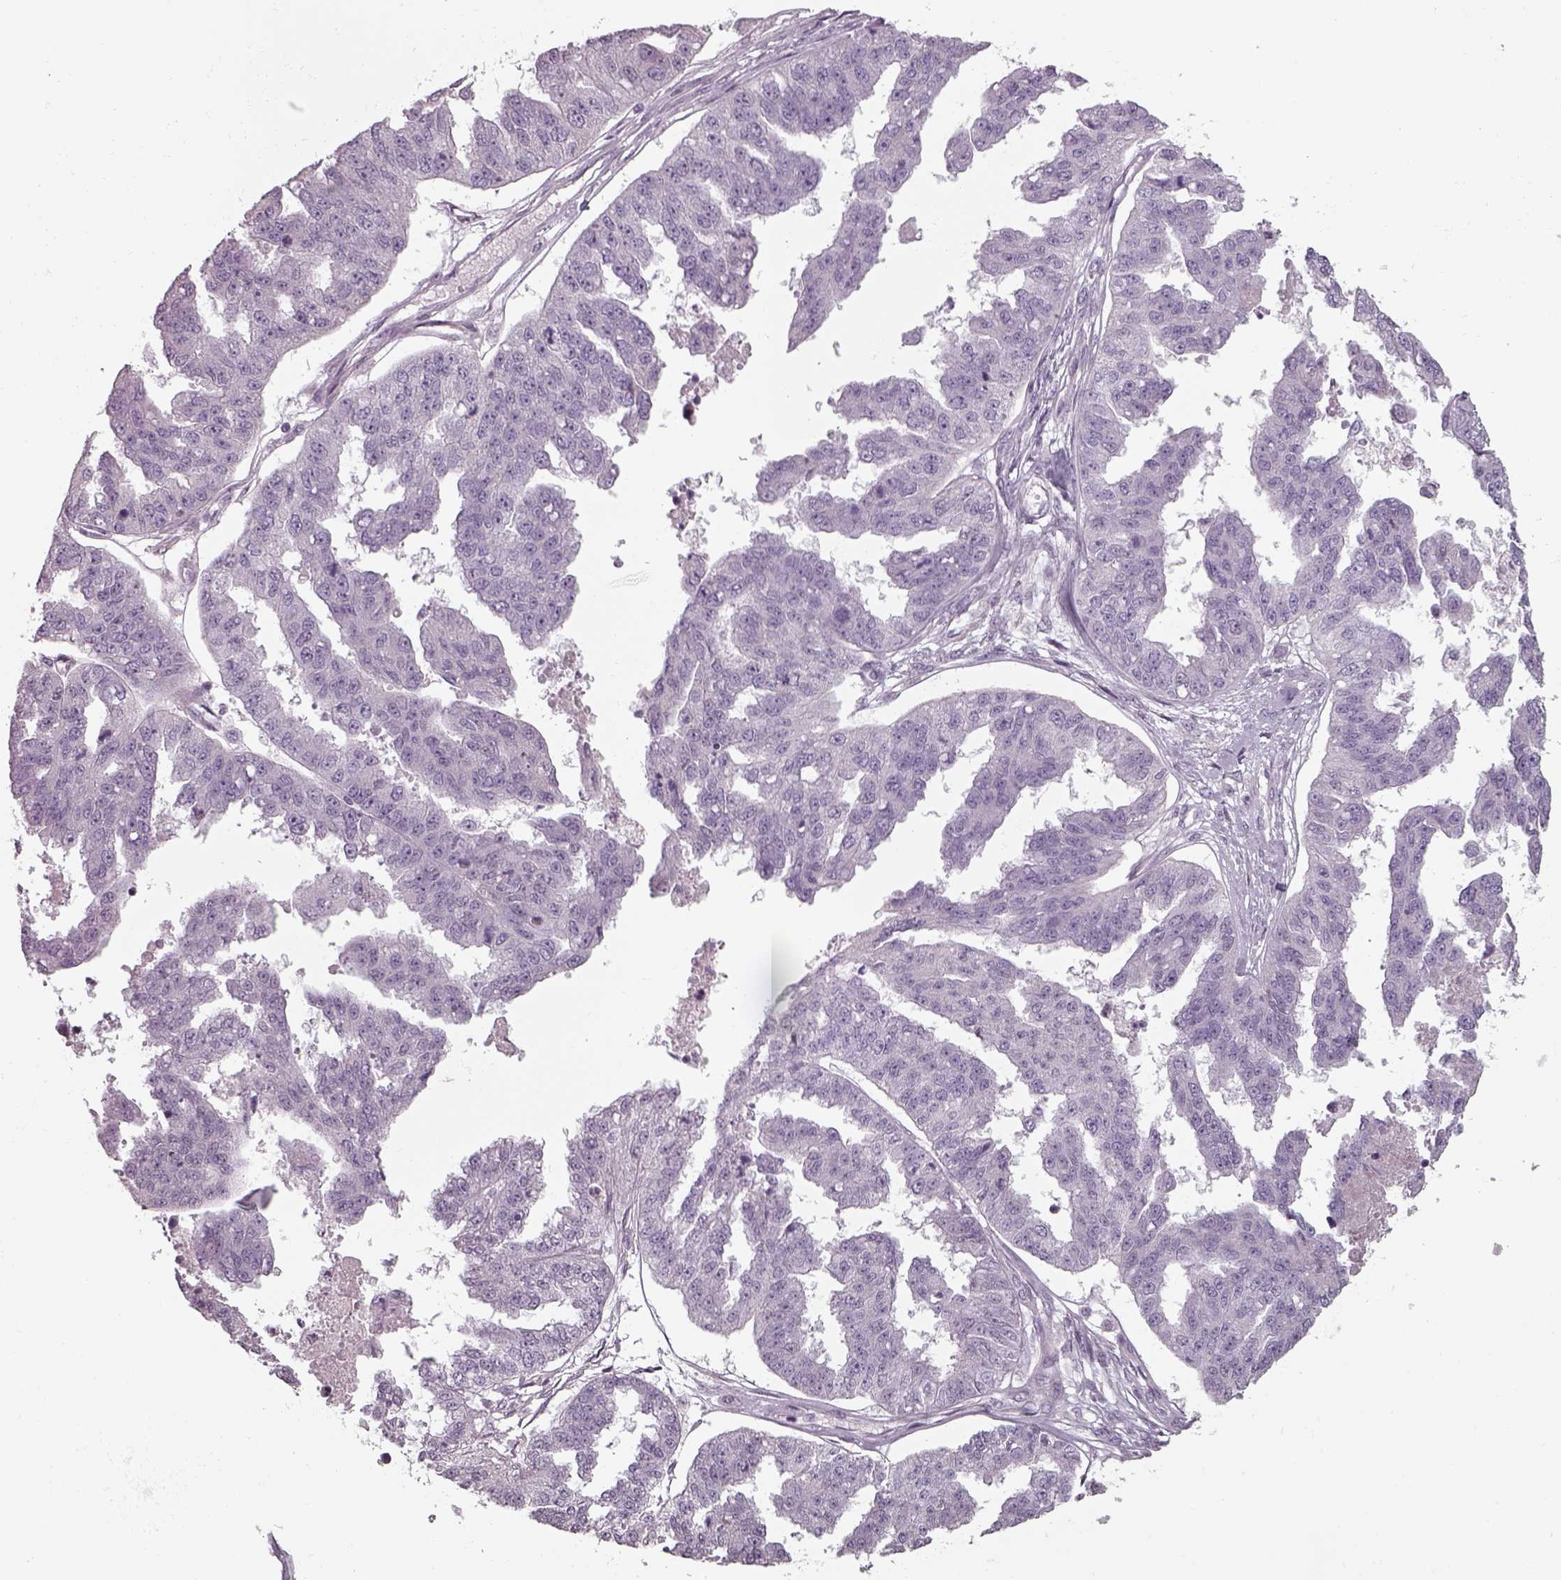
{"staining": {"intensity": "negative", "quantity": "none", "location": "none"}, "tissue": "ovarian cancer", "cell_type": "Tumor cells", "image_type": "cancer", "snomed": [{"axis": "morphology", "description": "Cystadenocarcinoma, serous, NOS"}, {"axis": "topography", "description": "Ovary"}], "caption": "Tumor cells are negative for protein expression in human ovarian cancer (serous cystadenocarcinoma).", "gene": "SEPTIN14", "patient": {"sex": "female", "age": 58}}